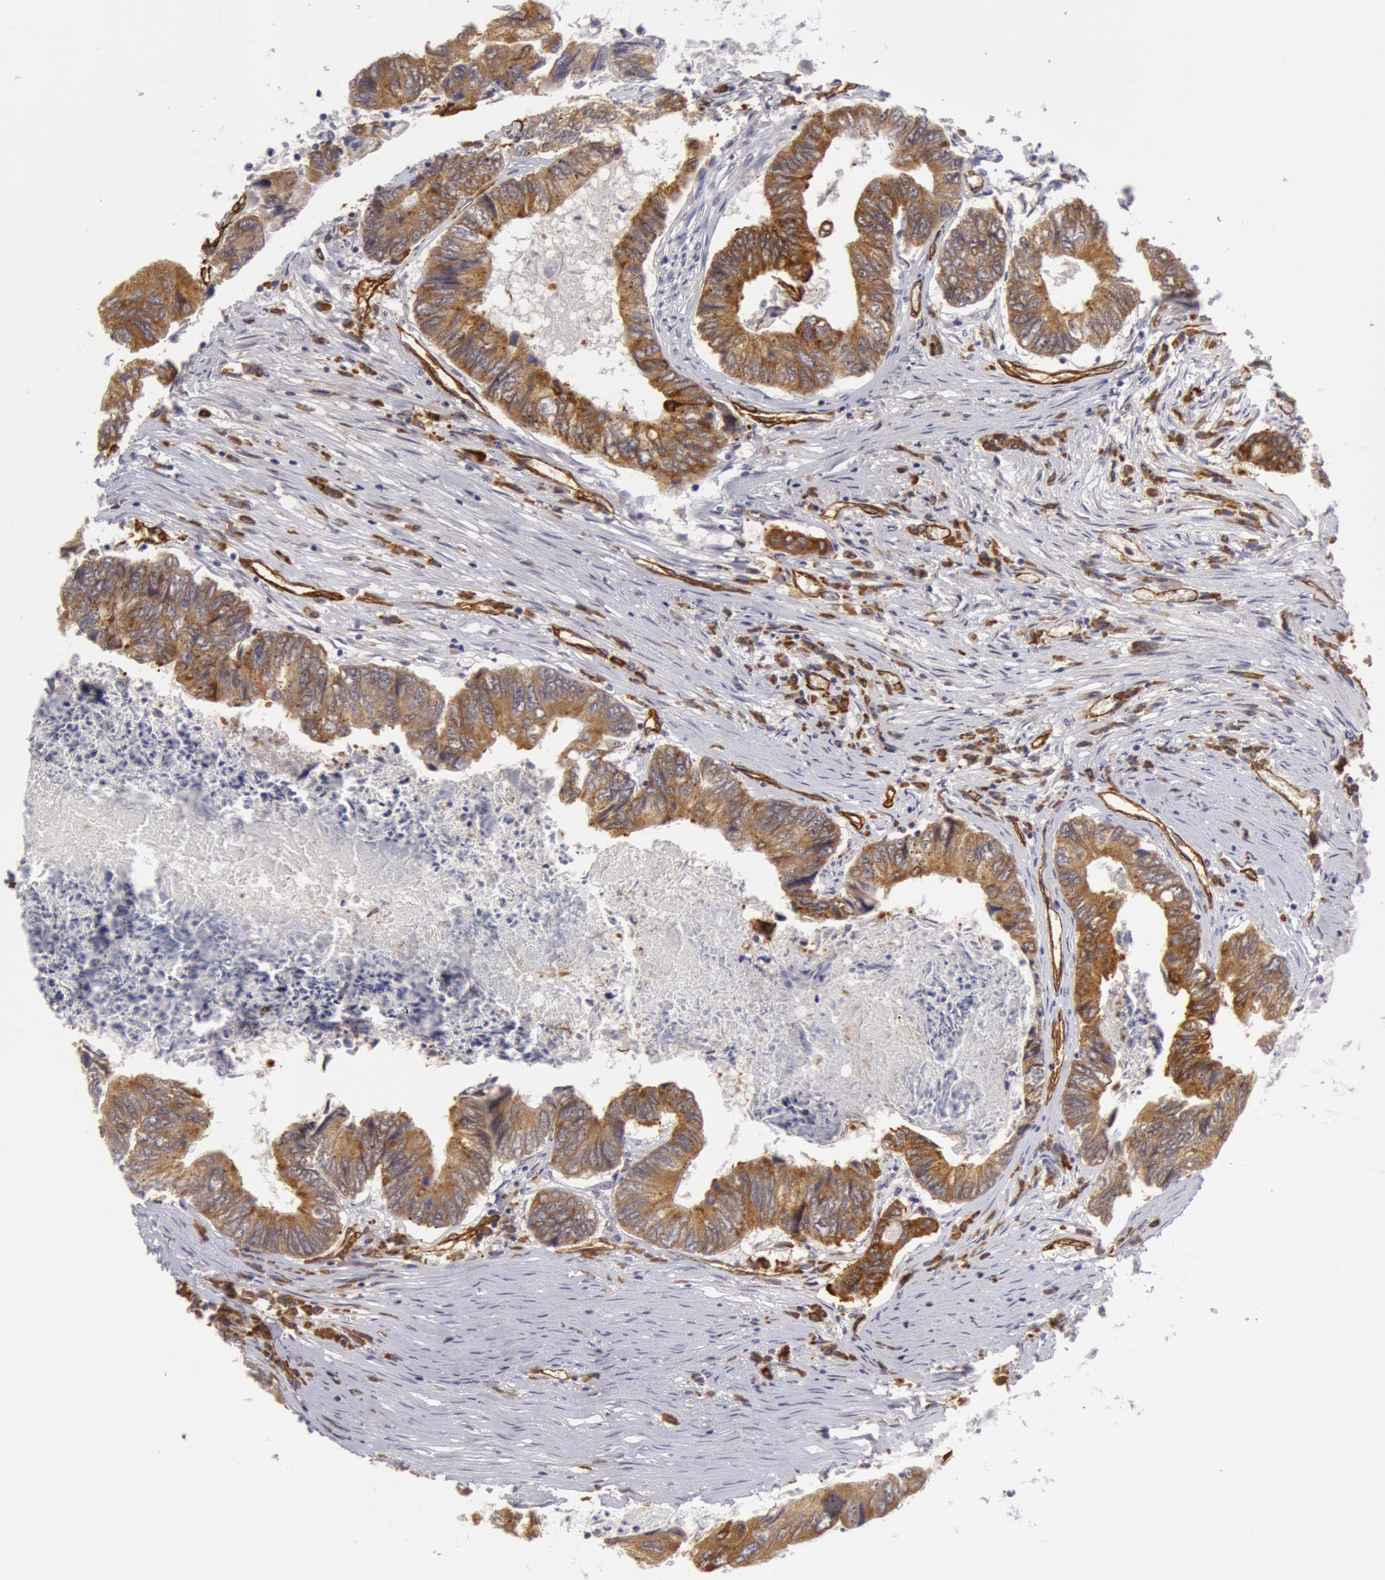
{"staining": {"intensity": "moderate", "quantity": ">75%", "location": "cytoplasmic/membranous"}, "tissue": "colorectal cancer", "cell_type": "Tumor cells", "image_type": "cancer", "snomed": [{"axis": "morphology", "description": "Adenocarcinoma, NOS"}, {"axis": "topography", "description": "Rectum"}], "caption": "Immunohistochemical staining of human adenocarcinoma (colorectal) exhibits medium levels of moderate cytoplasmic/membranous positivity in approximately >75% of tumor cells. The protein is stained brown, and the nuclei are stained in blue (DAB IHC with brightfield microscopy, high magnification).", "gene": "IL23A", "patient": {"sex": "female", "age": 82}}